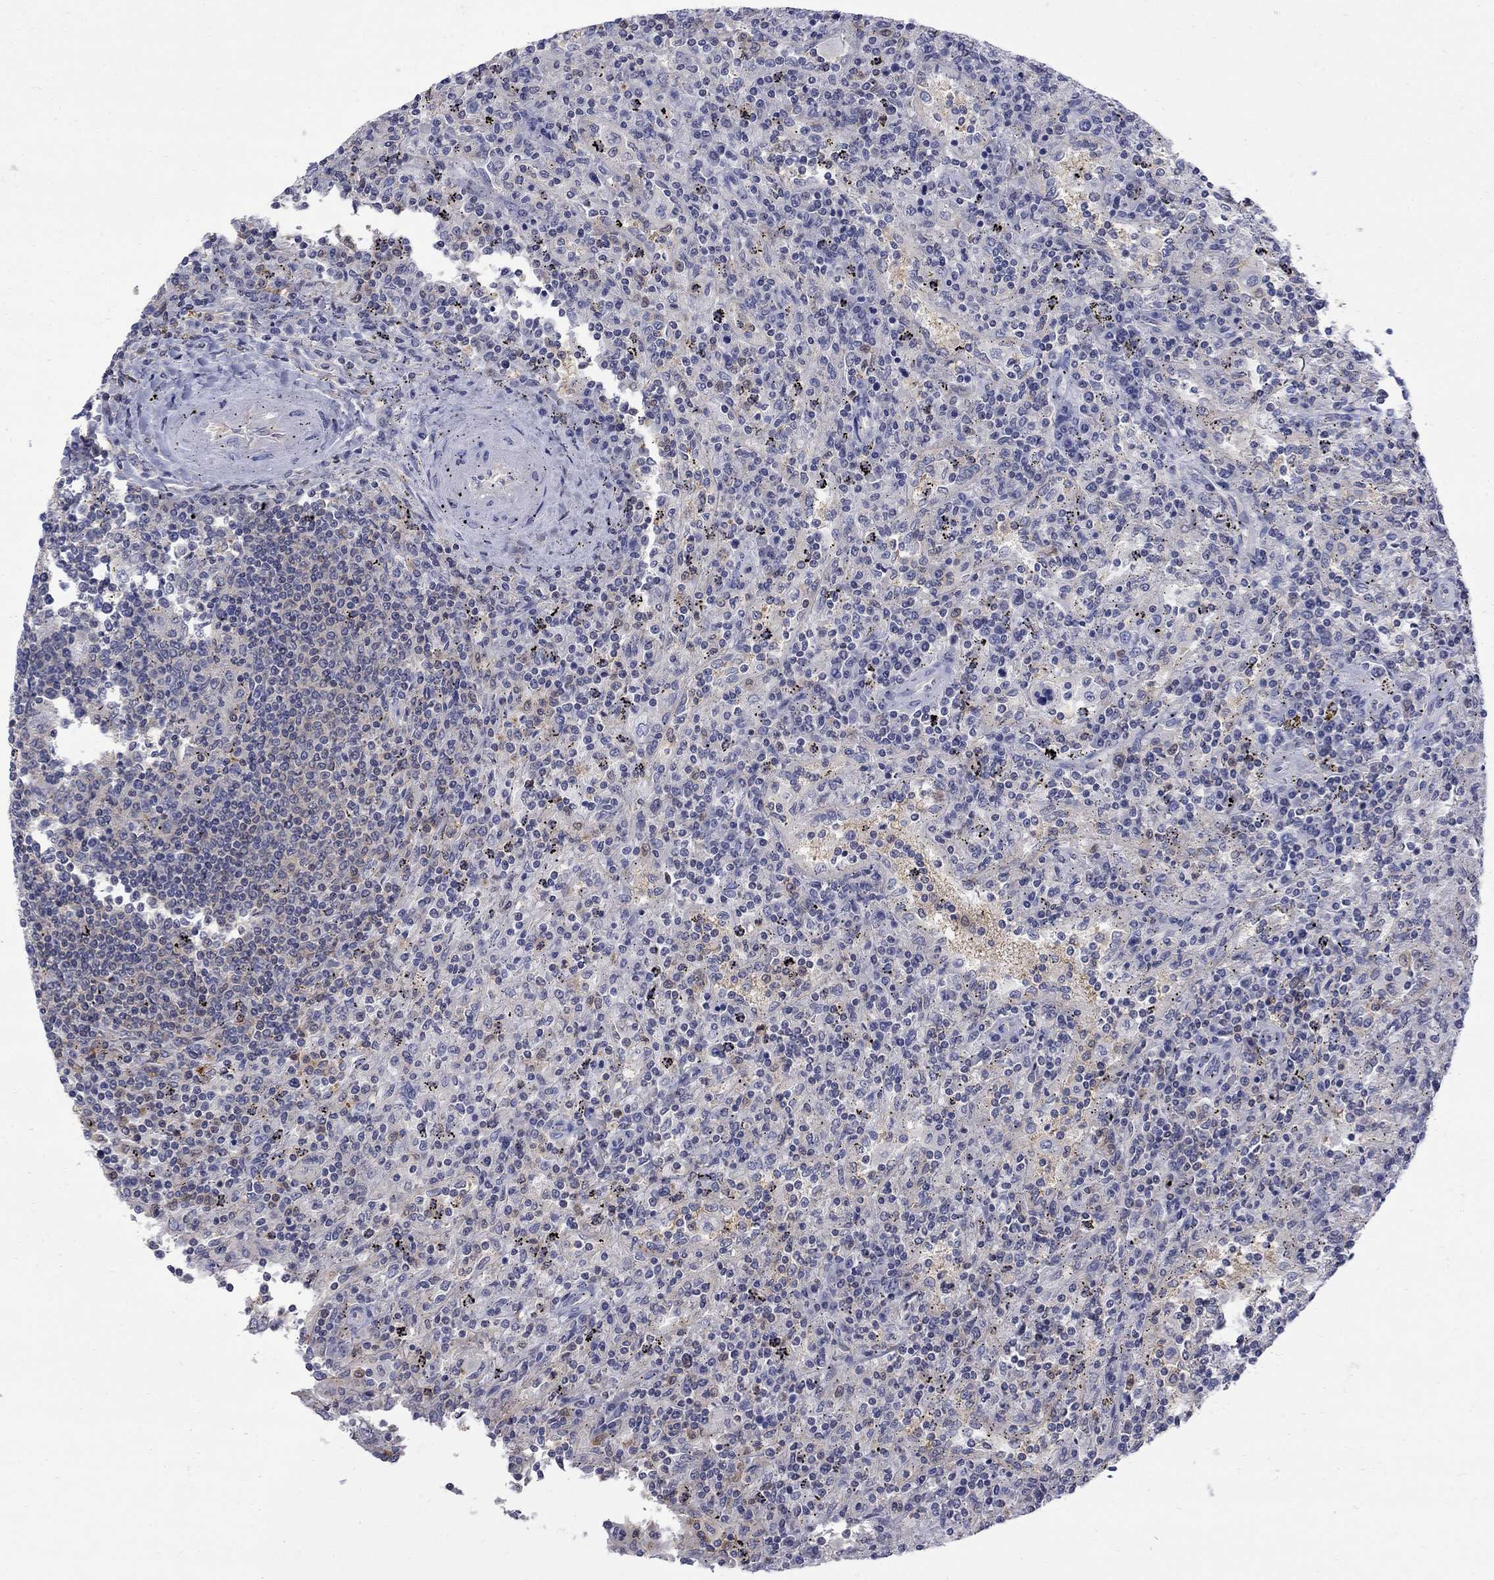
{"staining": {"intensity": "negative", "quantity": "none", "location": "none"}, "tissue": "lymphoma", "cell_type": "Tumor cells", "image_type": "cancer", "snomed": [{"axis": "morphology", "description": "Malignant lymphoma, non-Hodgkin's type, Low grade"}, {"axis": "topography", "description": "Spleen"}], "caption": "DAB immunohistochemical staining of human lymphoma displays no significant positivity in tumor cells.", "gene": "HKDC1", "patient": {"sex": "male", "age": 62}}